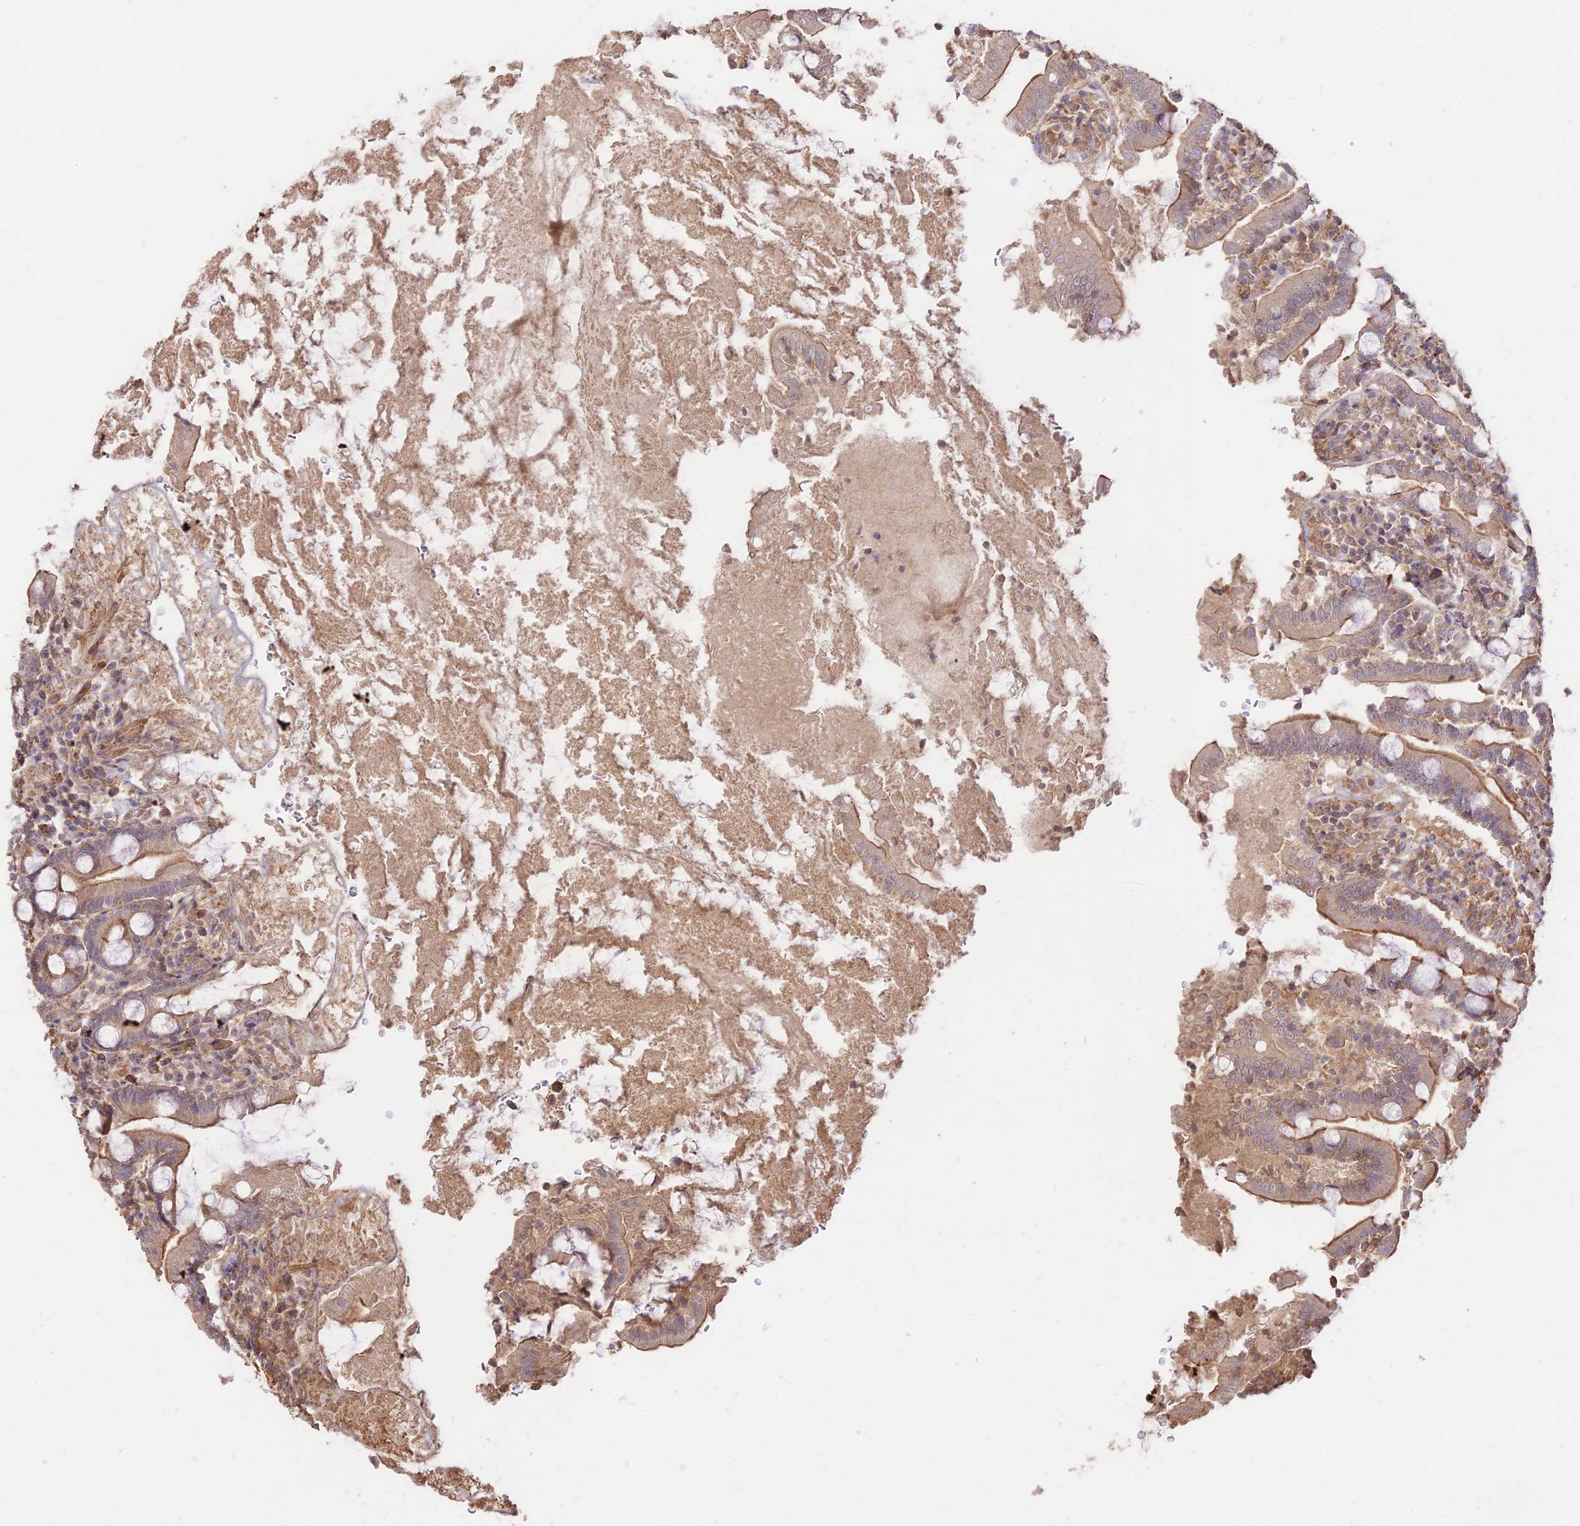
{"staining": {"intensity": "weak", "quantity": ">75%", "location": "cytoplasmic/membranous"}, "tissue": "duodenum", "cell_type": "Glandular cells", "image_type": "normal", "snomed": [{"axis": "morphology", "description": "Normal tissue, NOS"}, {"axis": "topography", "description": "Duodenum"}], "caption": "Normal duodenum was stained to show a protein in brown. There is low levels of weak cytoplasmic/membranous expression in approximately >75% of glandular cells. The staining is performed using DAB brown chromogen to label protein expression. The nuclei are counter-stained blue using hematoxylin.", "gene": "CLCF1", "patient": {"sex": "male", "age": 35}}